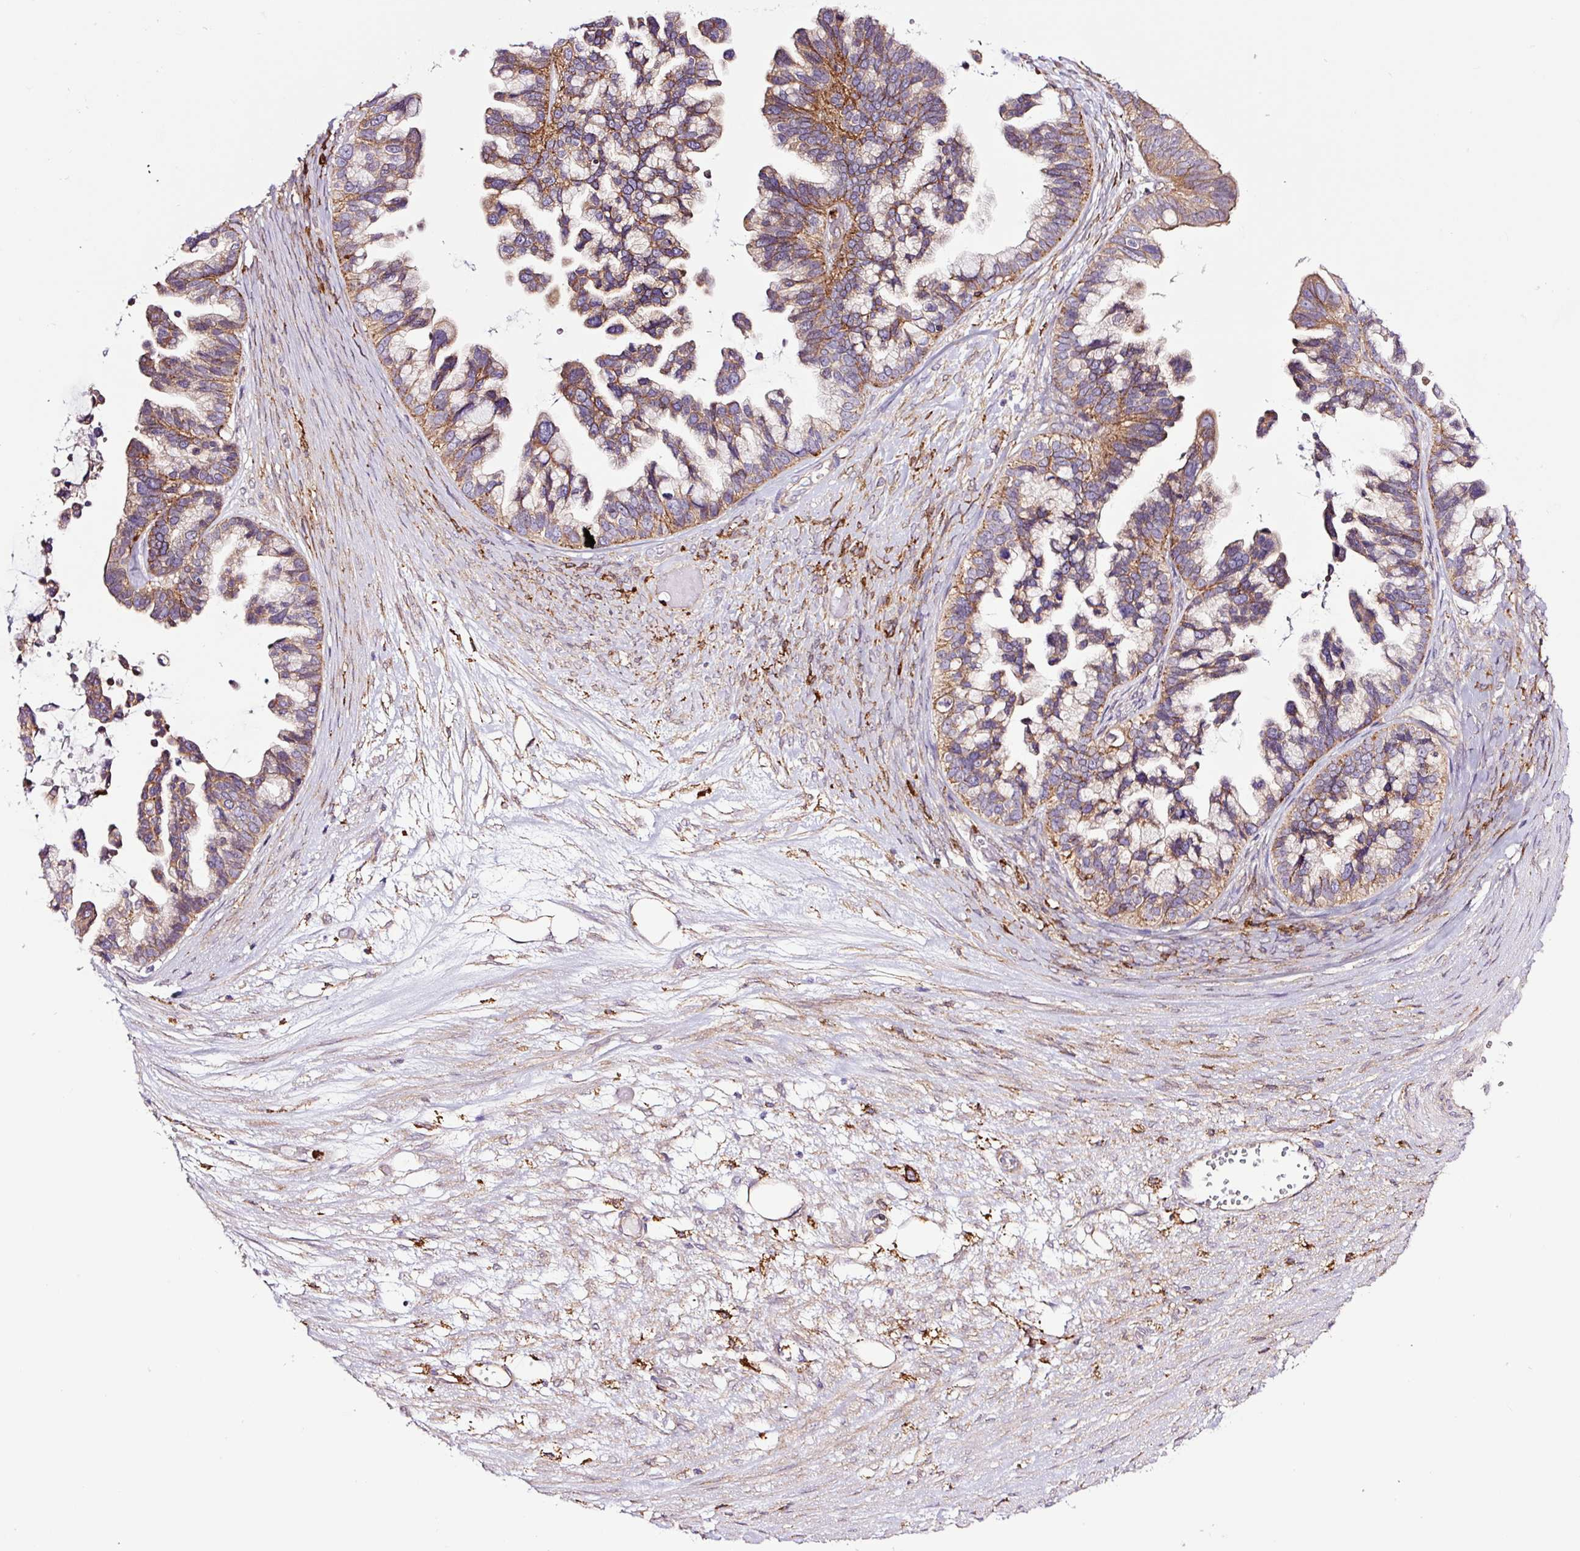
{"staining": {"intensity": "moderate", "quantity": ">75%", "location": "cytoplasmic/membranous"}, "tissue": "ovarian cancer", "cell_type": "Tumor cells", "image_type": "cancer", "snomed": [{"axis": "morphology", "description": "Cystadenocarcinoma, serous, NOS"}, {"axis": "topography", "description": "Ovary"}], "caption": "Immunohistochemical staining of ovarian serous cystadenocarcinoma demonstrates medium levels of moderate cytoplasmic/membranous expression in approximately >75% of tumor cells.", "gene": "SH2D6", "patient": {"sex": "female", "age": 56}}